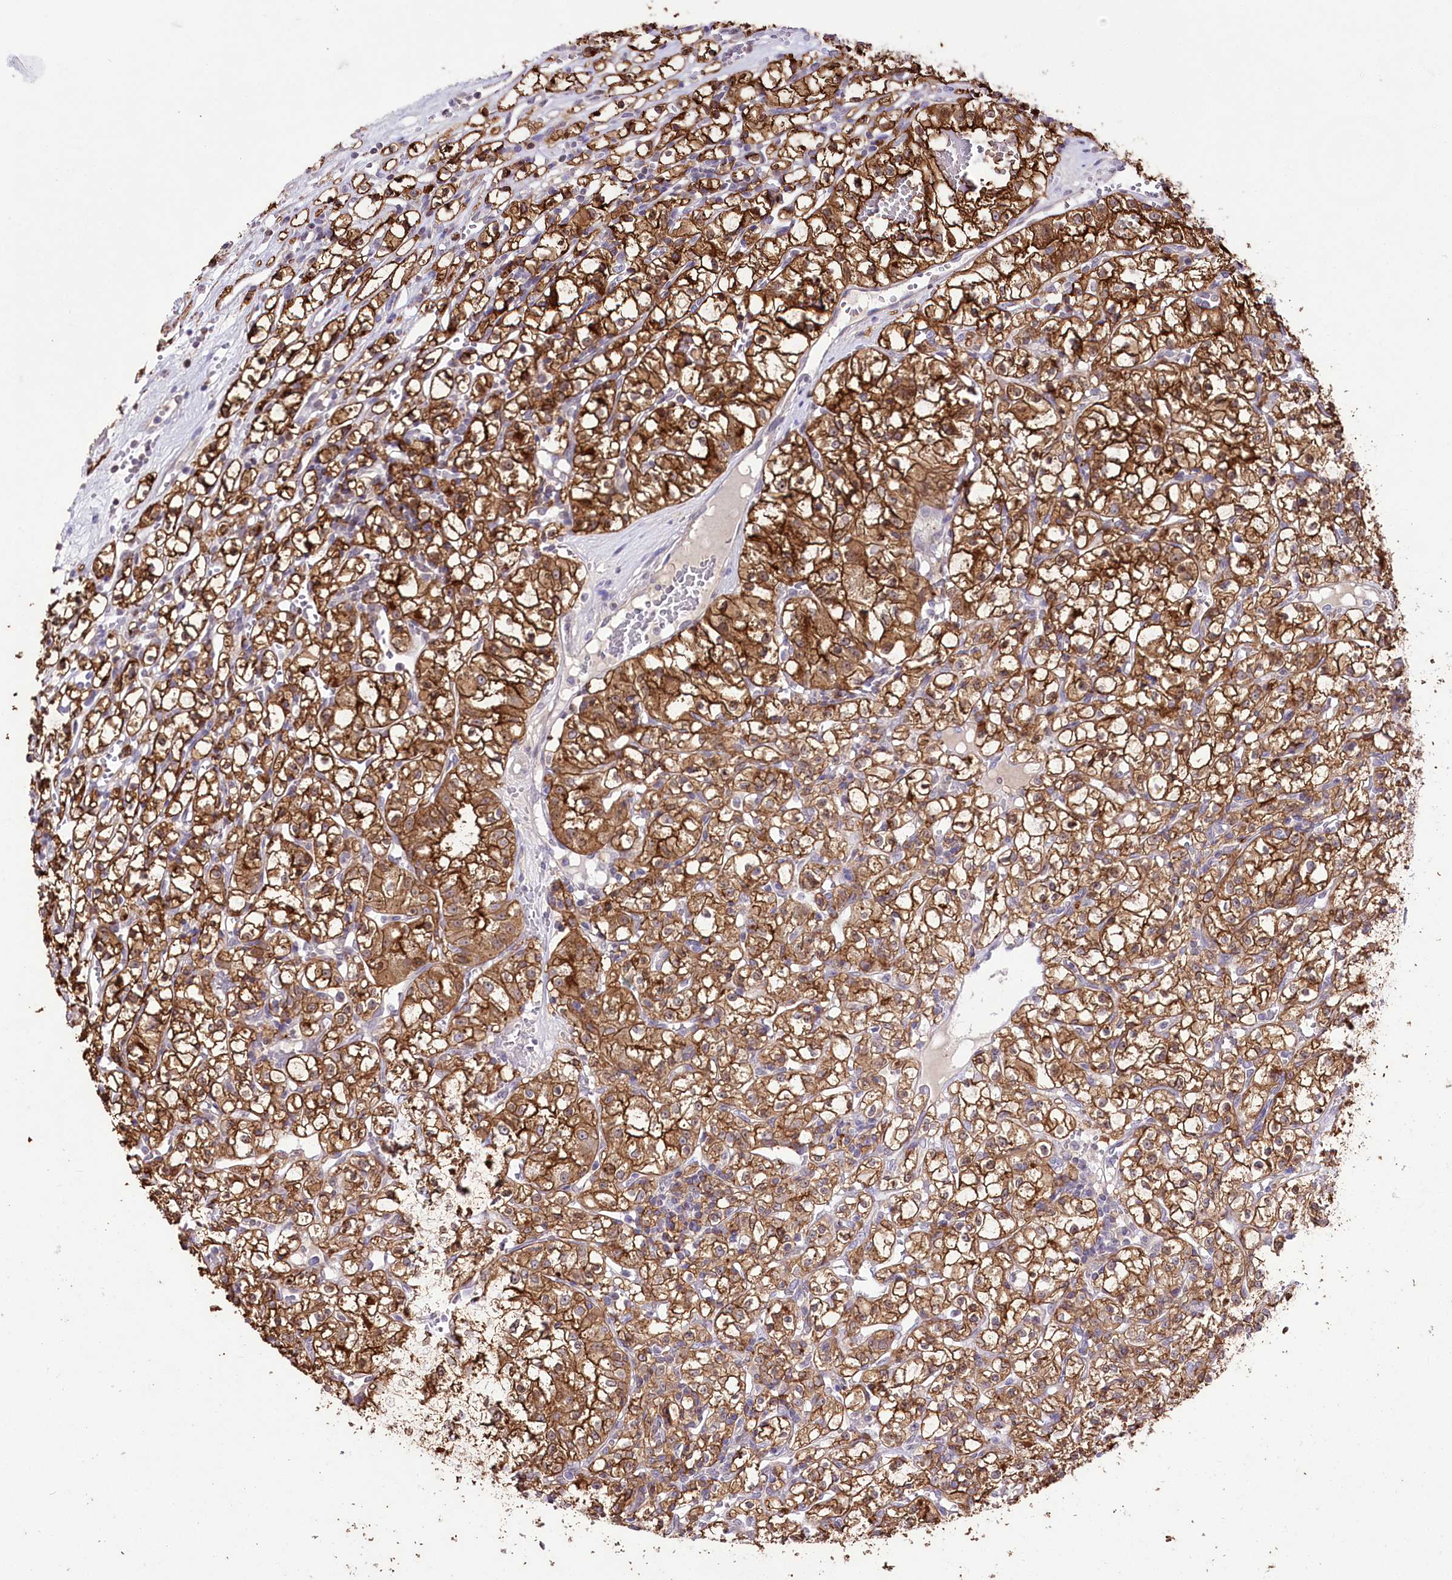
{"staining": {"intensity": "strong", "quantity": ">75%", "location": "cytoplasmic/membranous"}, "tissue": "renal cancer", "cell_type": "Tumor cells", "image_type": "cancer", "snomed": [{"axis": "morphology", "description": "Adenocarcinoma, NOS"}, {"axis": "topography", "description": "Kidney"}], "caption": "A brown stain labels strong cytoplasmic/membranous positivity of a protein in renal cancer (adenocarcinoma) tumor cells. (DAB (3,3'-diaminobenzidine) IHC, brown staining for protein, blue staining for nuclei).", "gene": "UGP2", "patient": {"sex": "female", "age": 59}}